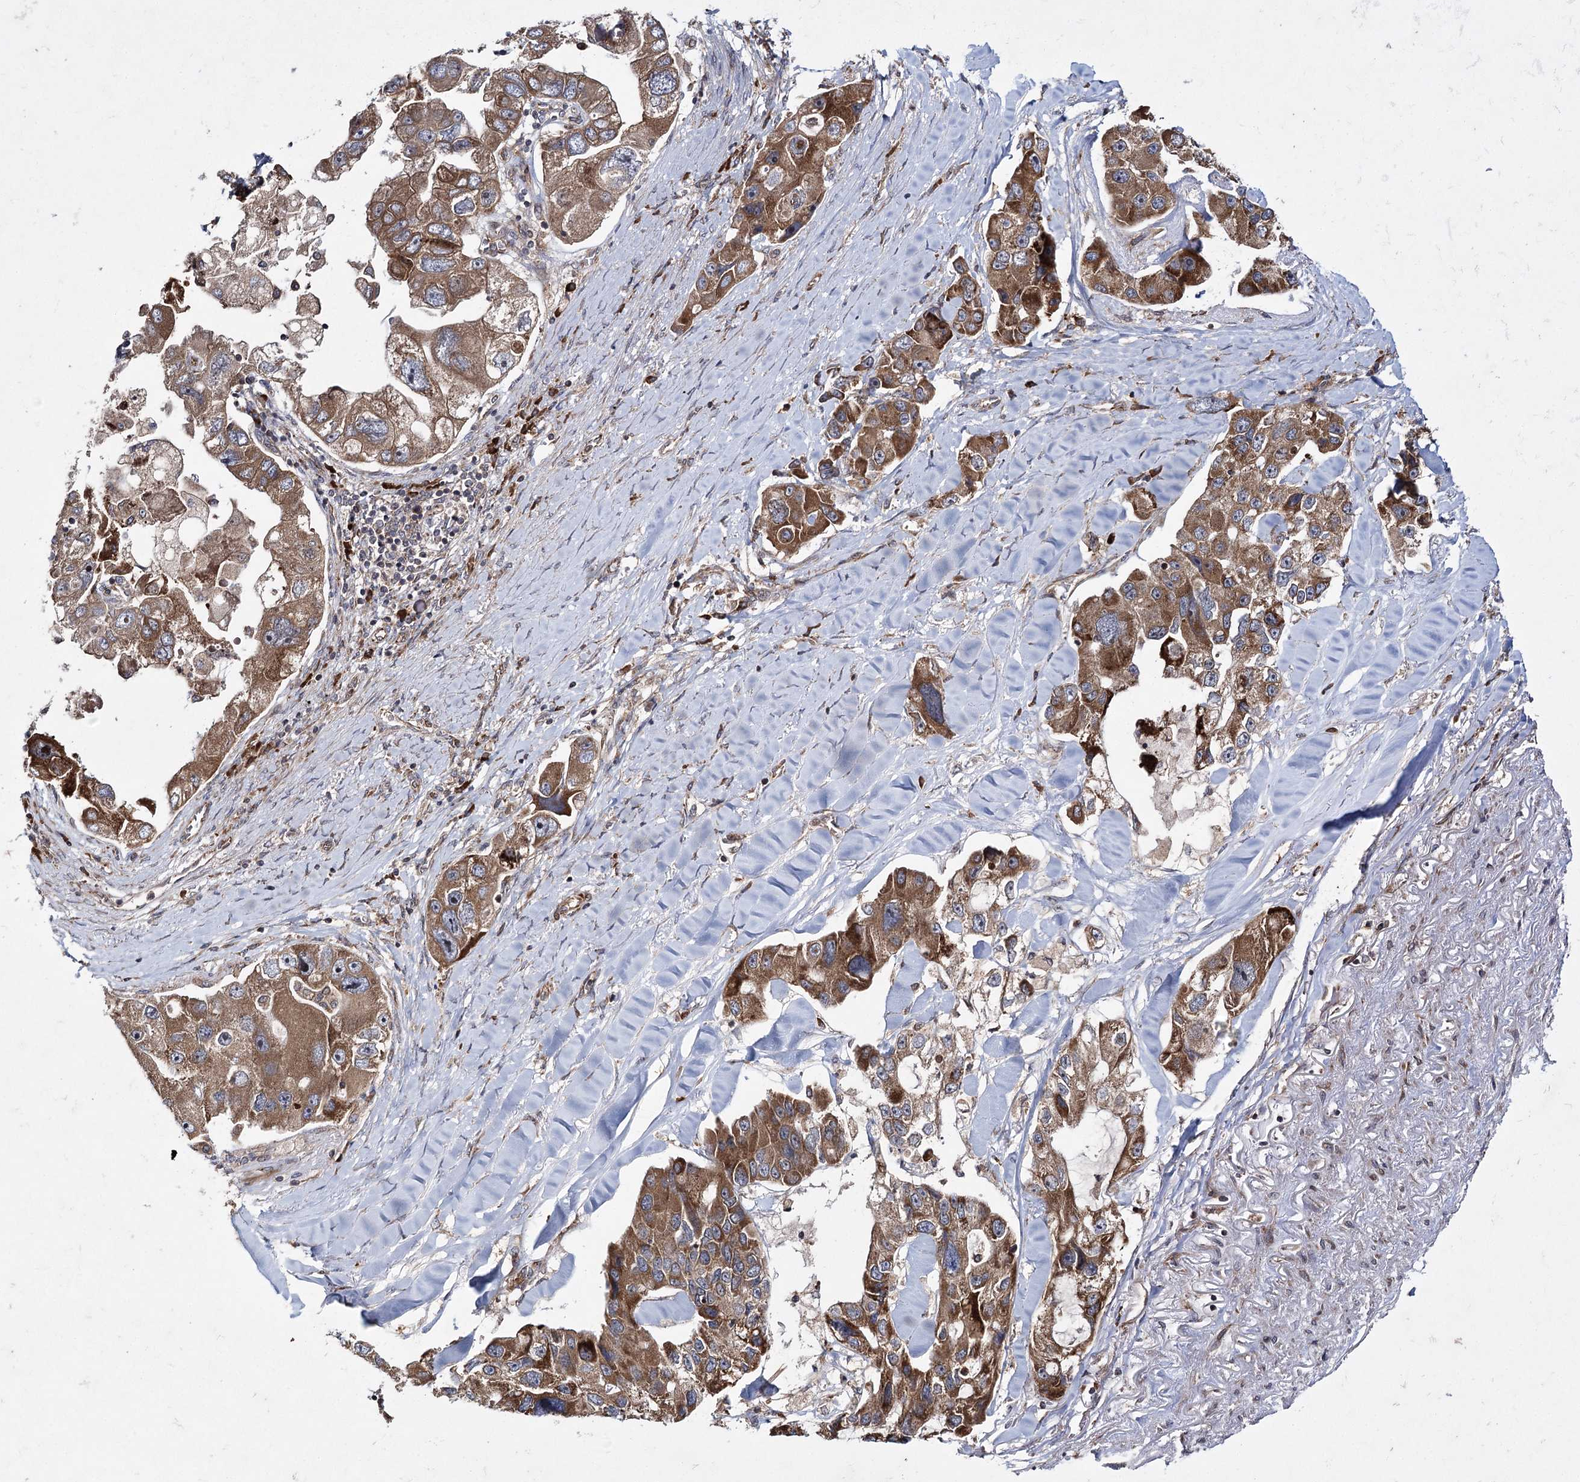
{"staining": {"intensity": "moderate", "quantity": ">75%", "location": "cytoplasmic/membranous"}, "tissue": "lung cancer", "cell_type": "Tumor cells", "image_type": "cancer", "snomed": [{"axis": "morphology", "description": "Adenocarcinoma, NOS"}, {"axis": "topography", "description": "Lung"}], "caption": "A high-resolution photomicrograph shows immunohistochemistry staining of lung adenocarcinoma, which displays moderate cytoplasmic/membranous positivity in approximately >75% of tumor cells. (Brightfield microscopy of DAB IHC at high magnification).", "gene": "HECTD2", "patient": {"sex": "female", "age": 54}}